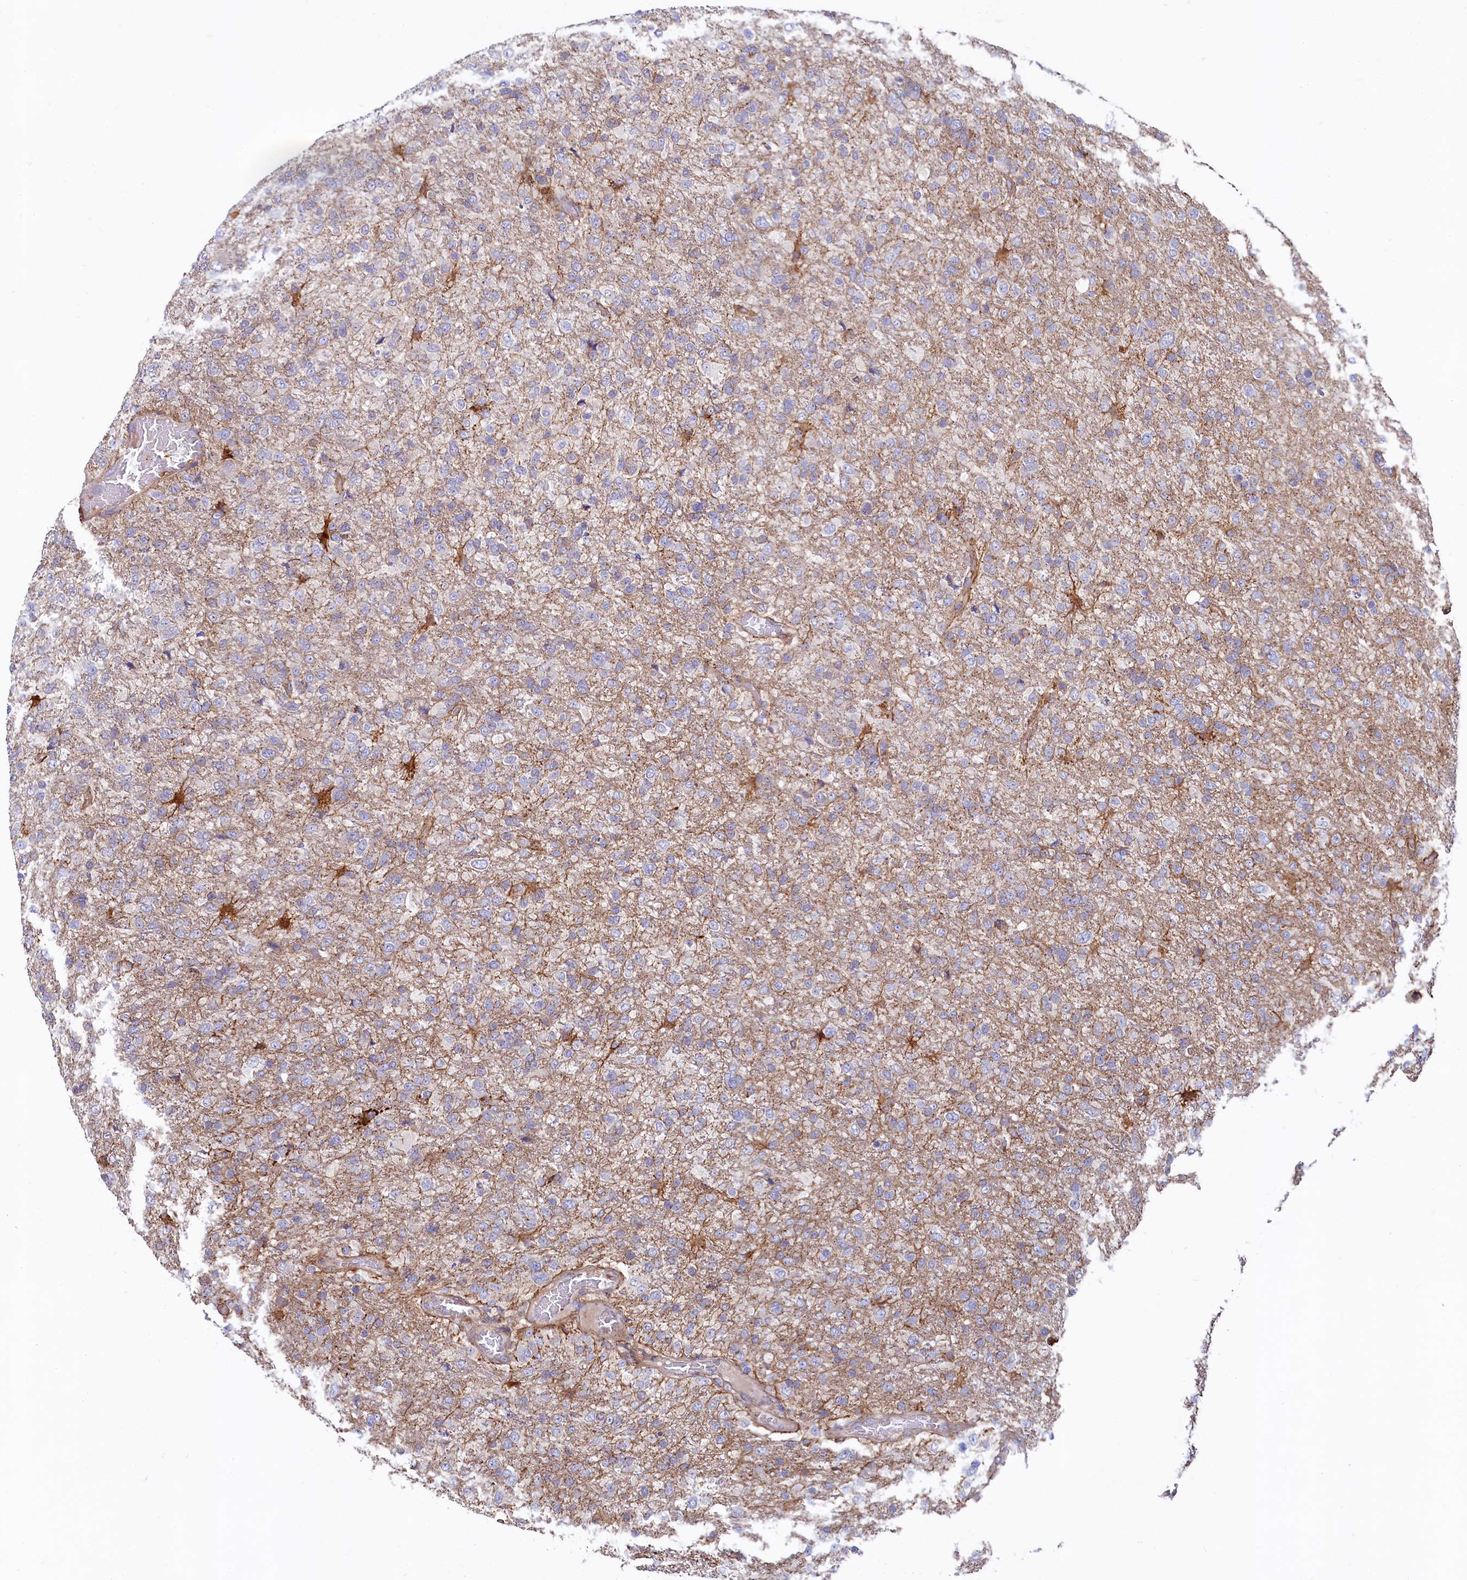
{"staining": {"intensity": "weak", "quantity": "<25%", "location": "cytoplasmic/membranous"}, "tissue": "glioma", "cell_type": "Tumor cells", "image_type": "cancer", "snomed": [{"axis": "morphology", "description": "Glioma, malignant, High grade"}, {"axis": "topography", "description": "Brain"}], "caption": "Immunohistochemical staining of human malignant high-grade glioma displays no significant expression in tumor cells.", "gene": "ASTE1", "patient": {"sex": "female", "age": 74}}